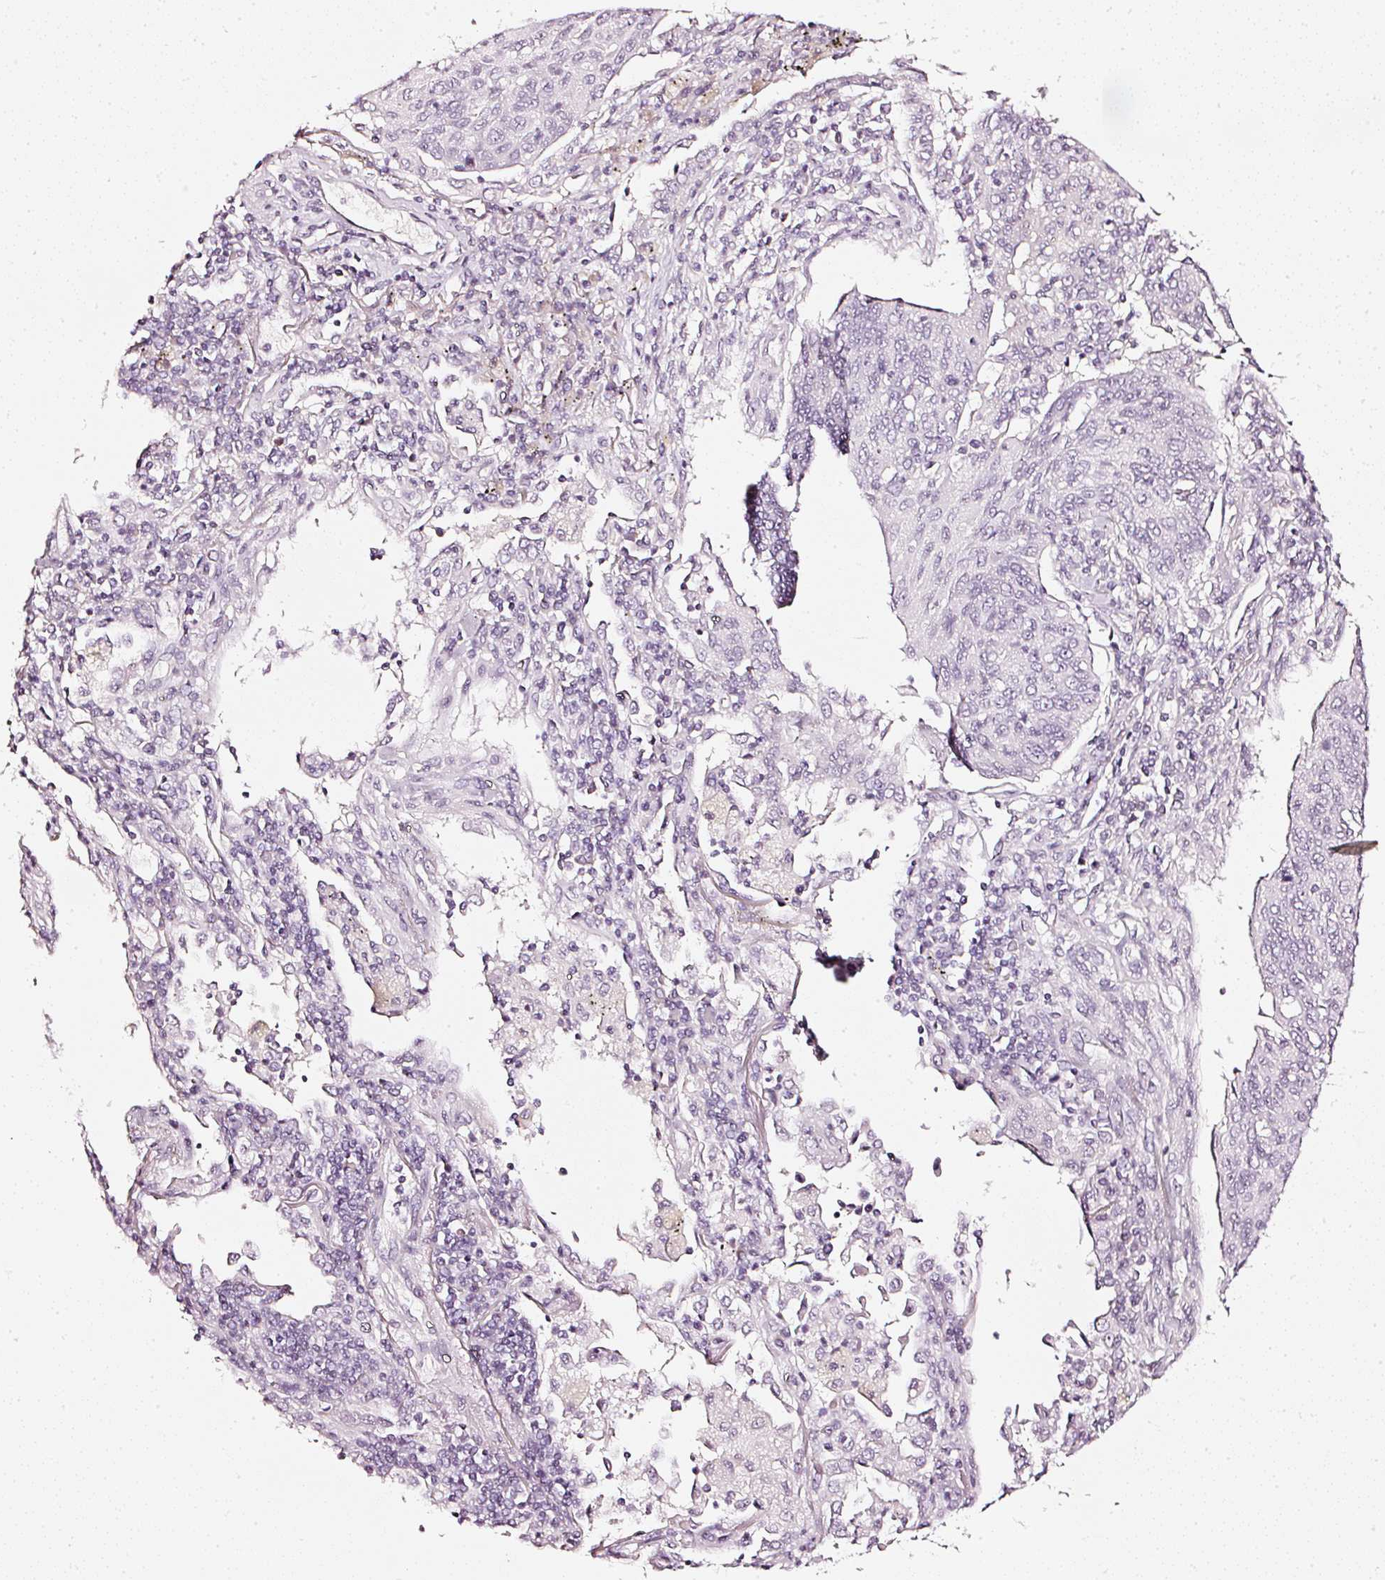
{"staining": {"intensity": "negative", "quantity": "none", "location": "none"}, "tissue": "lung cancer", "cell_type": "Tumor cells", "image_type": "cancer", "snomed": [{"axis": "morphology", "description": "Squamous cell carcinoma, NOS"}, {"axis": "topography", "description": "Lung"}], "caption": "DAB (3,3'-diaminobenzidine) immunohistochemical staining of squamous cell carcinoma (lung) shows no significant expression in tumor cells.", "gene": "CNP", "patient": {"sex": "female", "age": 66}}